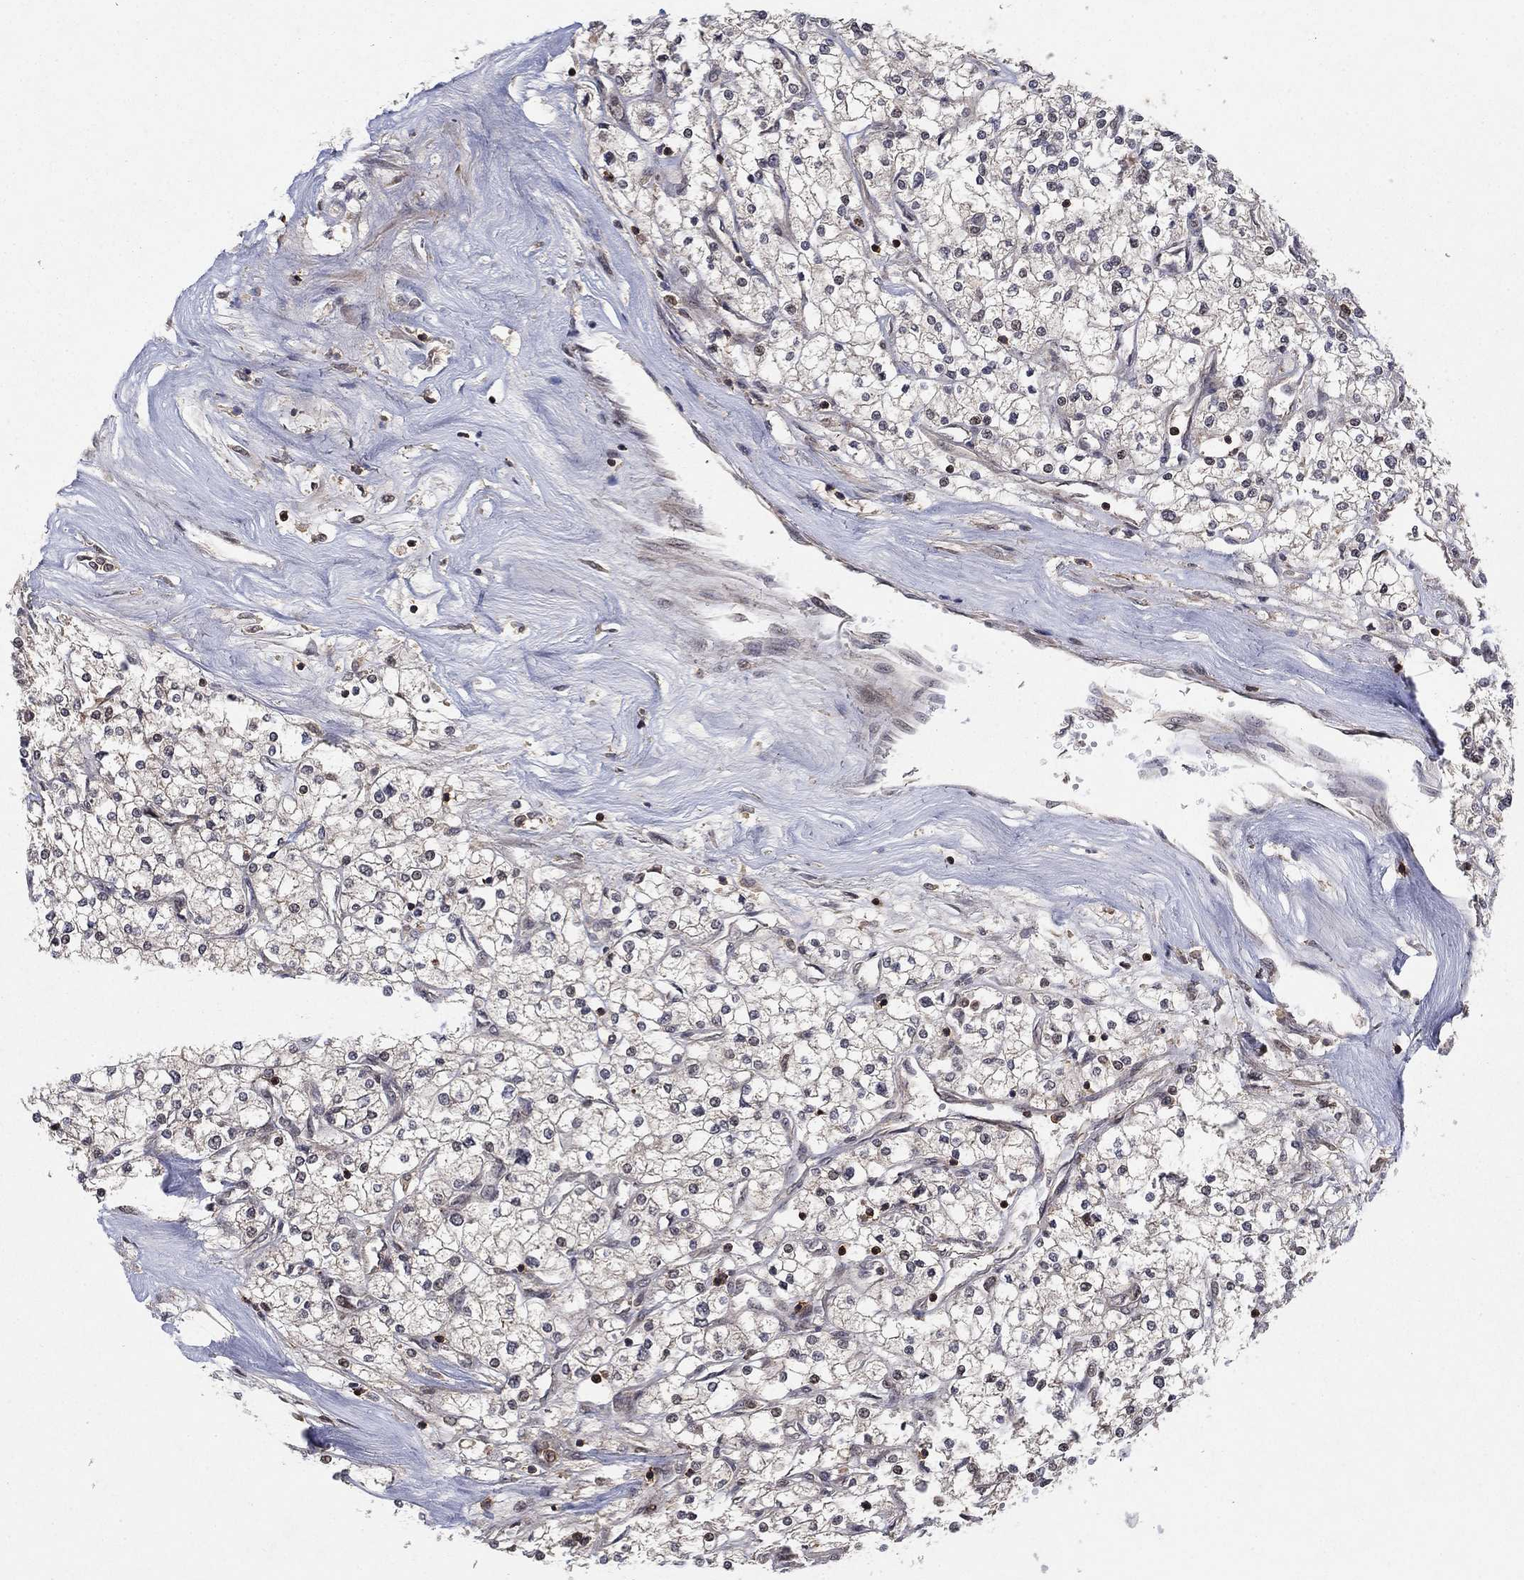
{"staining": {"intensity": "strong", "quantity": "<25%", "location": "nuclear"}, "tissue": "renal cancer", "cell_type": "Tumor cells", "image_type": "cancer", "snomed": [{"axis": "morphology", "description": "Adenocarcinoma, NOS"}, {"axis": "topography", "description": "Kidney"}], "caption": "Renal adenocarcinoma stained with a brown dye reveals strong nuclear positive staining in approximately <25% of tumor cells.", "gene": "CCDC66", "patient": {"sex": "male", "age": 80}}